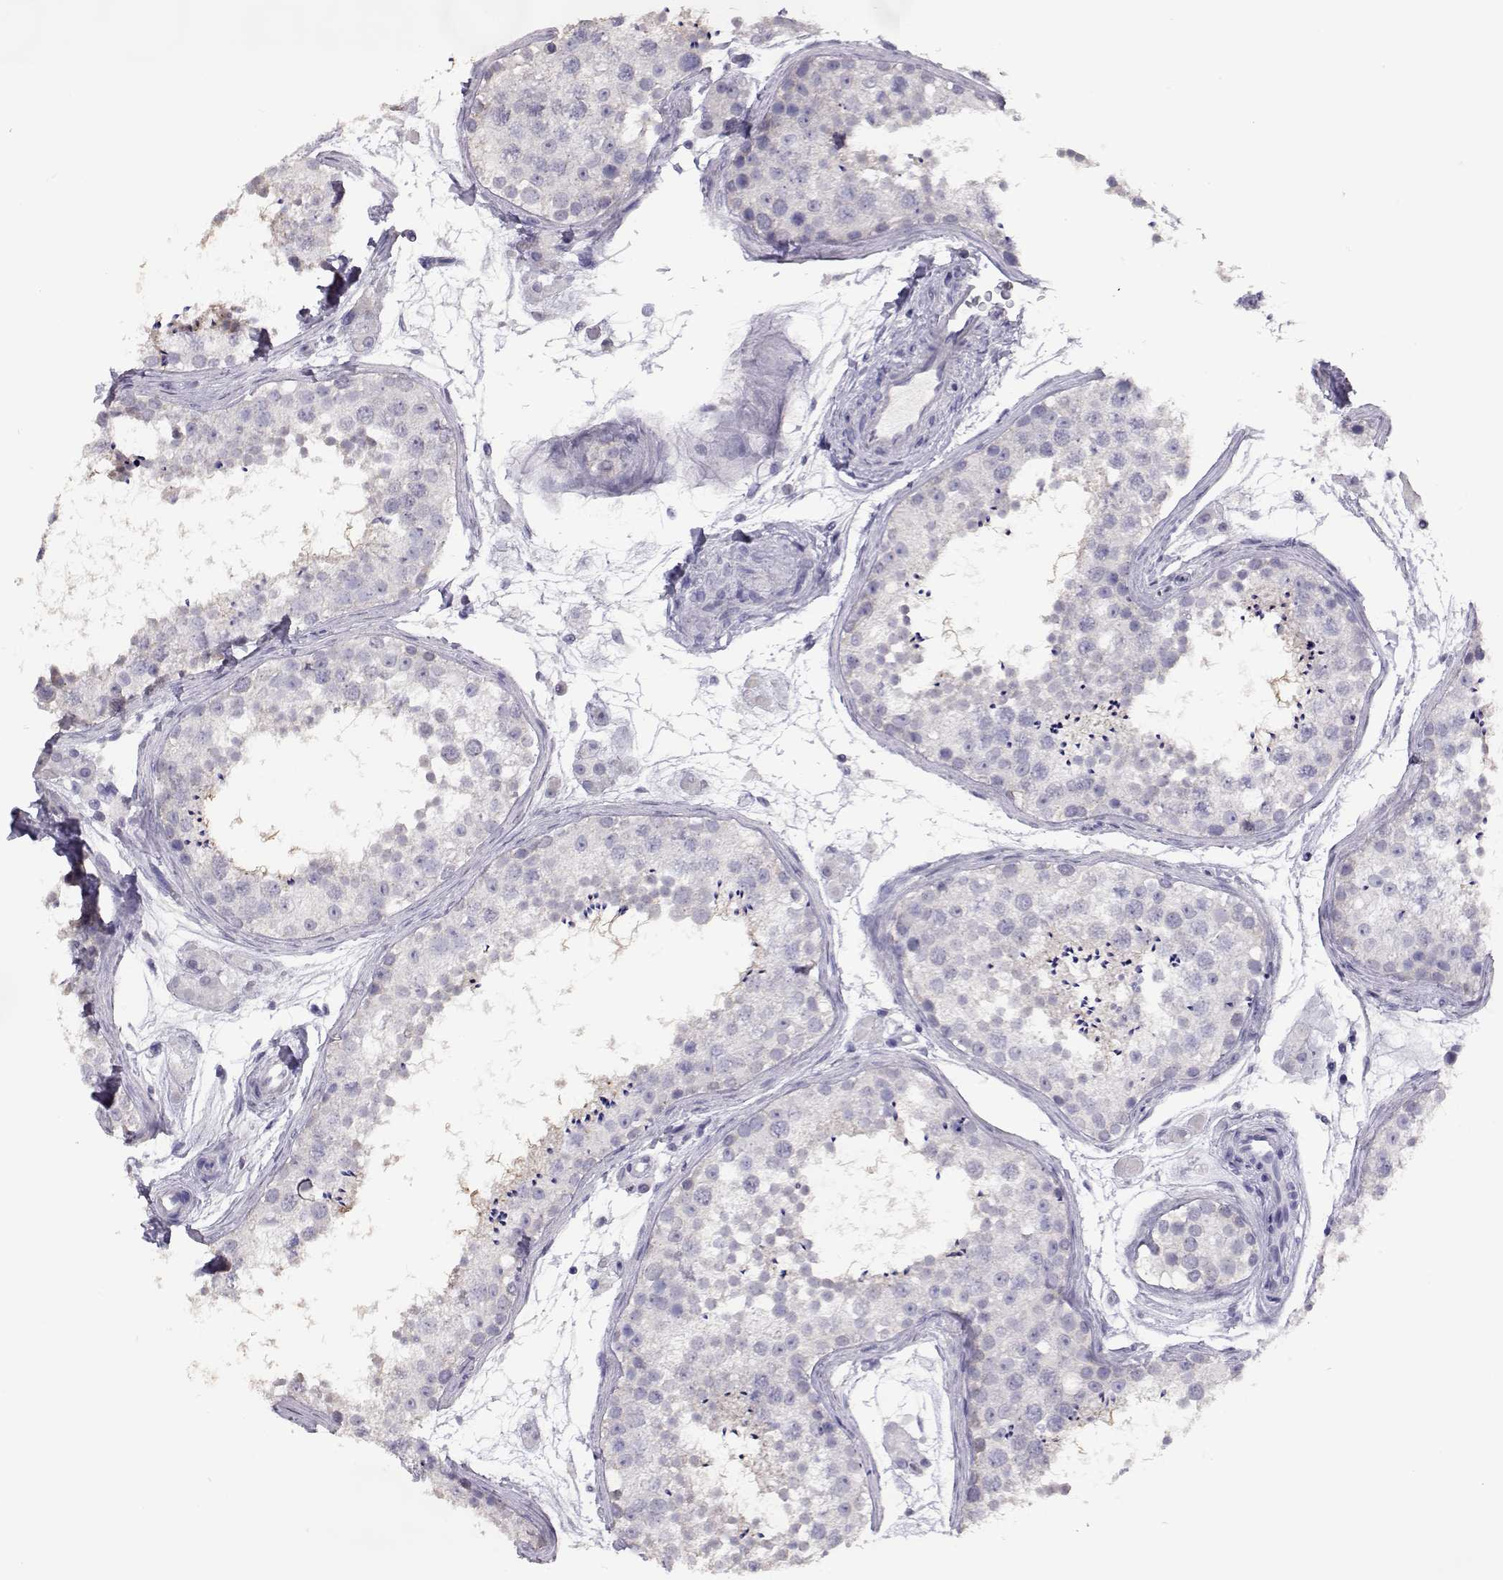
{"staining": {"intensity": "weak", "quantity": "<25%", "location": "cytoplasmic/membranous"}, "tissue": "testis", "cell_type": "Cells in seminiferous ducts", "image_type": "normal", "snomed": [{"axis": "morphology", "description": "Normal tissue, NOS"}, {"axis": "topography", "description": "Testis"}], "caption": "This is an IHC micrograph of benign human testis. There is no positivity in cells in seminiferous ducts.", "gene": "PMCH", "patient": {"sex": "male", "age": 41}}